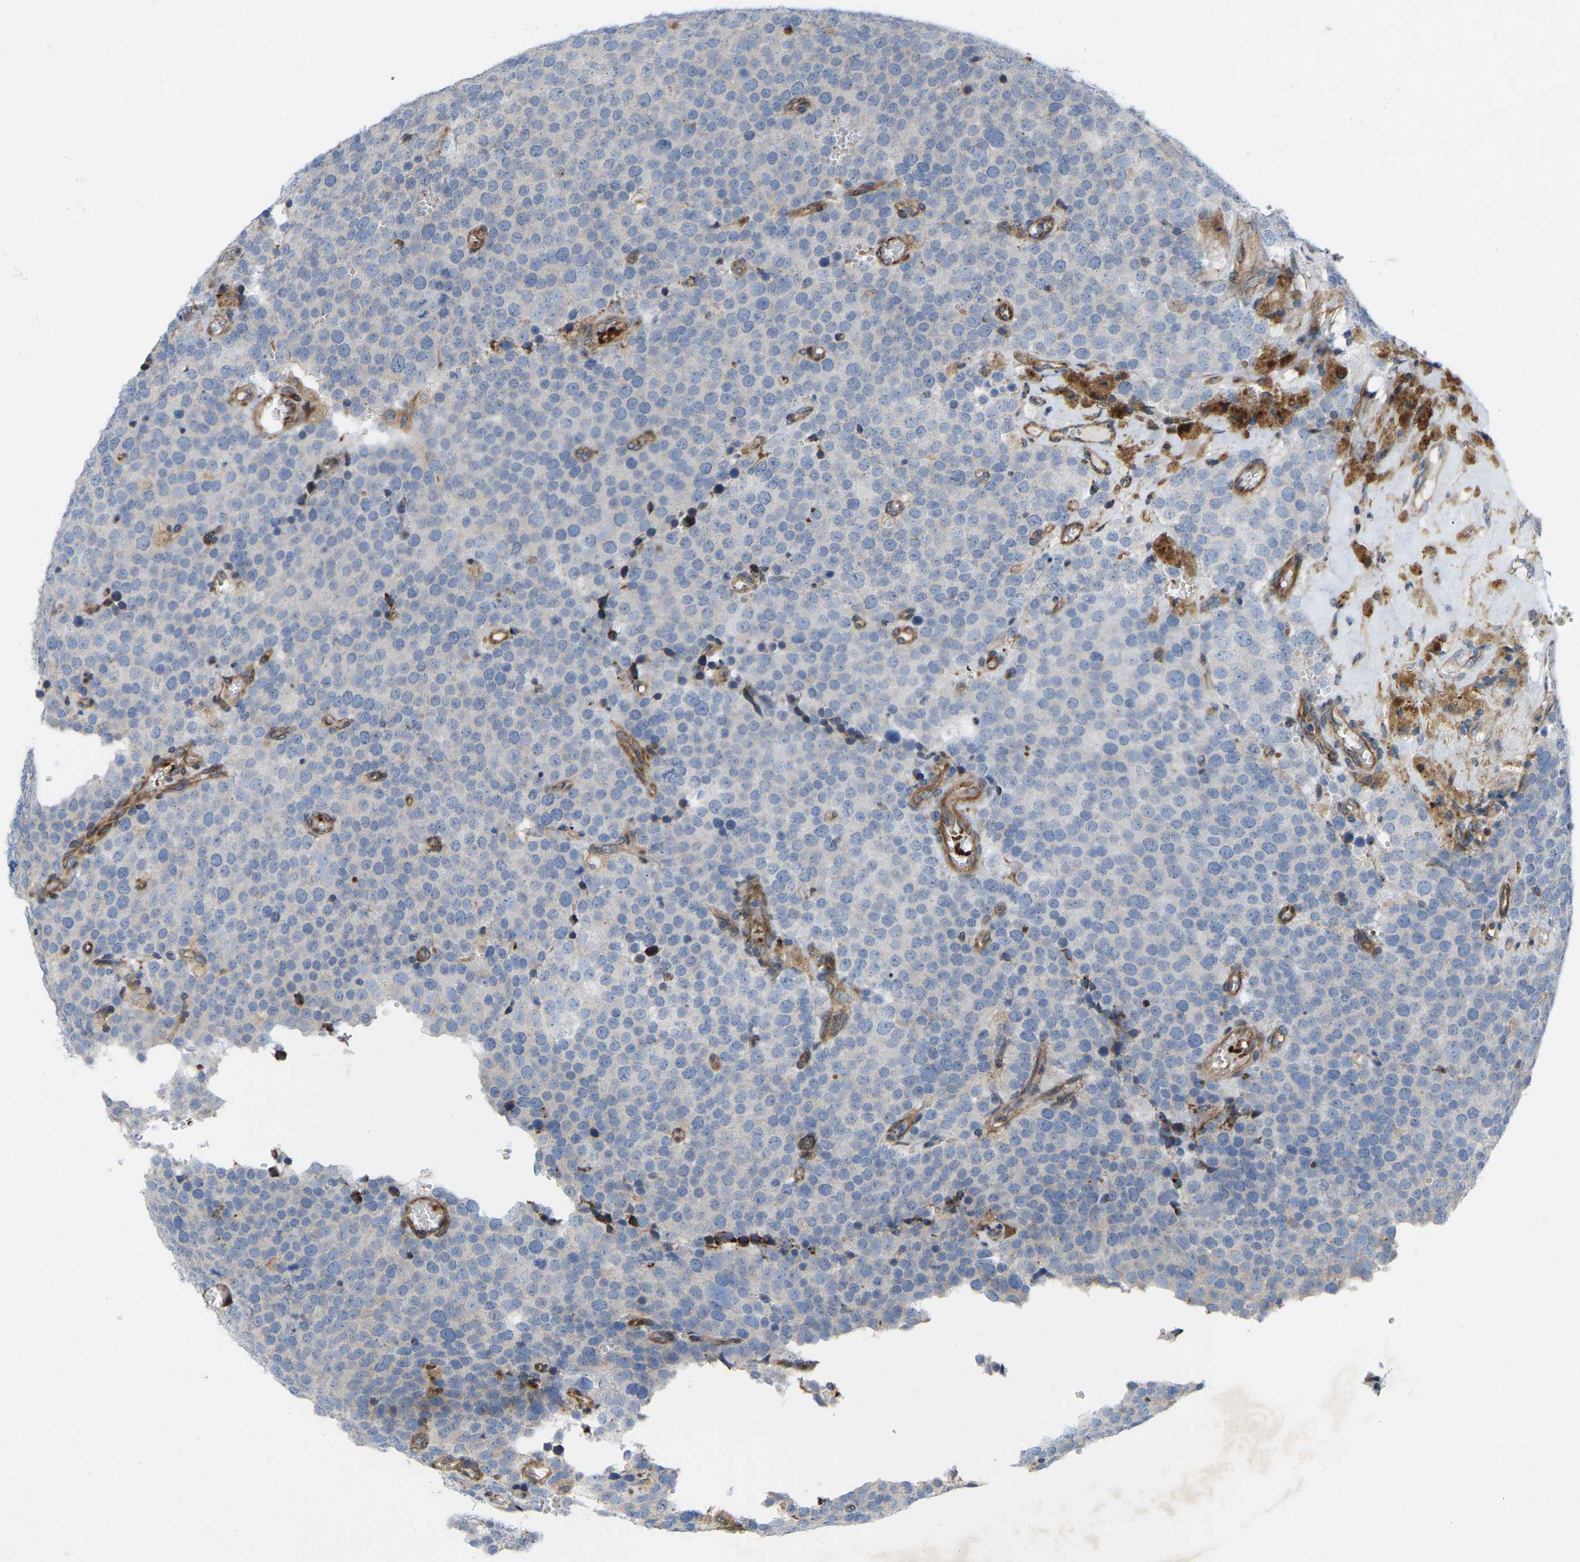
{"staining": {"intensity": "negative", "quantity": "none", "location": "none"}, "tissue": "testis cancer", "cell_type": "Tumor cells", "image_type": "cancer", "snomed": [{"axis": "morphology", "description": "Normal tissue, NOS"}, {"axis": "morphology", "description": "Seminoma, NOS"}, {"axis": "topography", "description": "Testis"}], "caption": "Tumor cells show no significant protein positivity in testis cancer.", "gene": "TOR1B", "patient": {"sex": "male", "age": 71}}